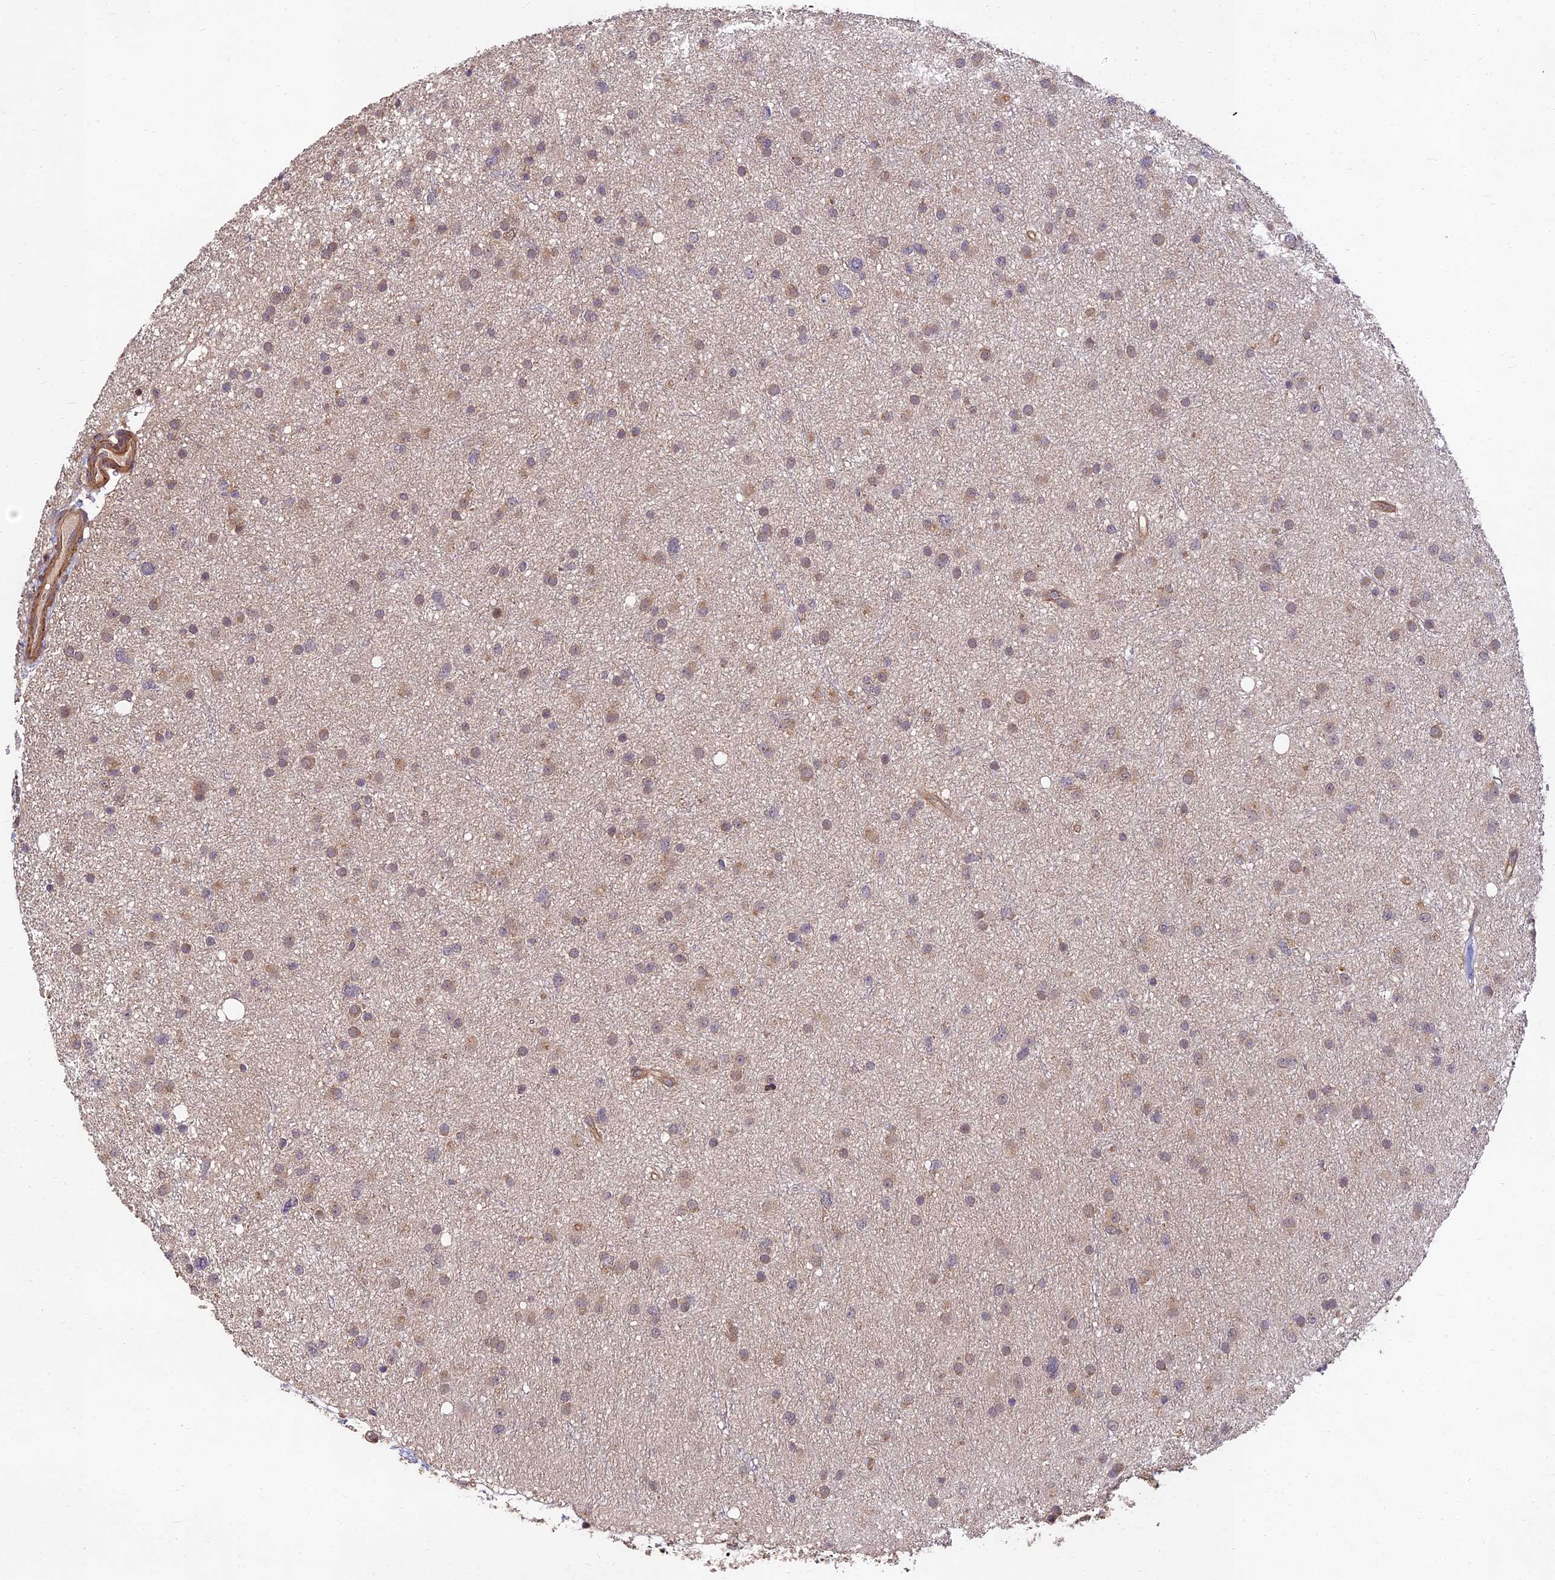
{"staining": {"intensity": "weak", "quantity": "25%-75%", "location": "cytoplasmic/membranous"}, "tissue": "glioma", "cell_type": "Tumor cells", "image_type": "cancer", "snomed": [{"axis": "morphology", "description": "Glioma, malignant, Low grade"}, {"axis": "topography", "description": "Cerebral cortex"}], "caption": "DAB (3,3'-diaminobenzidine) immunohistochemical staining of human malignant glioma (low-grade) exhibits weak cytoplasmic/membranous protein staining in about 25%-75% of tumor cells.", "gene": "MKKS", "patient": {"sex": "female", "age": 39}}